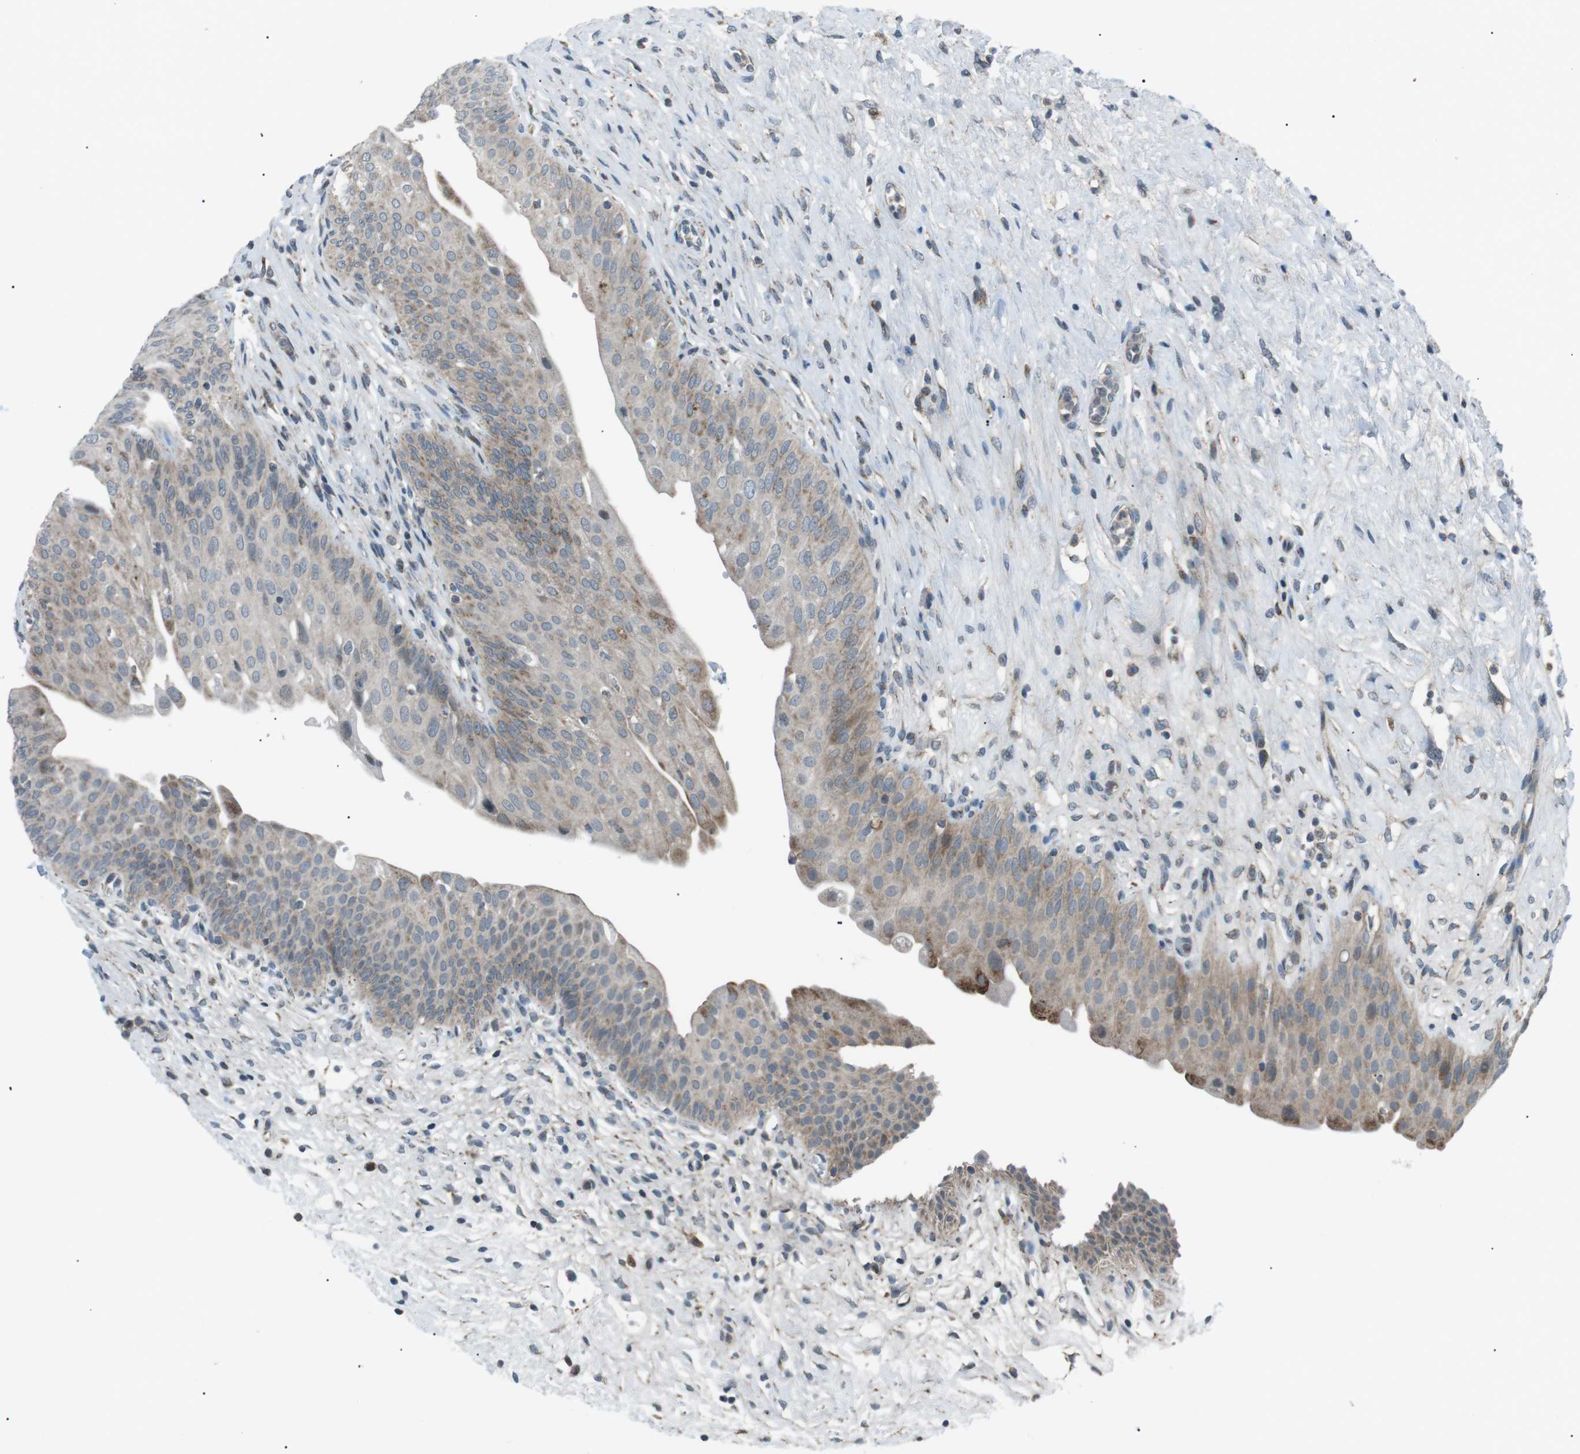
{"staining": {"intensity": "moderate", "quantity": "25%-75%", "location": "cytoplasmic/membranous"}, "tissue": "urinary bladder", "cell_type": "Urothelial cells", "image_type": "normal", "snomed": [{"axis": "morphology", "description": "Normal tissue, NOS"}, {"axis": "topography", "description": "Urinary bladder"}], "caption": "A photomicrograph of urinary bladder stained for a protein demonstrates moderate cytoplasmic/membranous brown staining in urothelial cells. (Stains: DAB (3,3'-diaminobenzidine) in brown, nuclei in blue, Microscopy: brightfield microscopy at high magnification).", "gene": "ARID5B", "patient": {"sex": "male", "age": 46}}